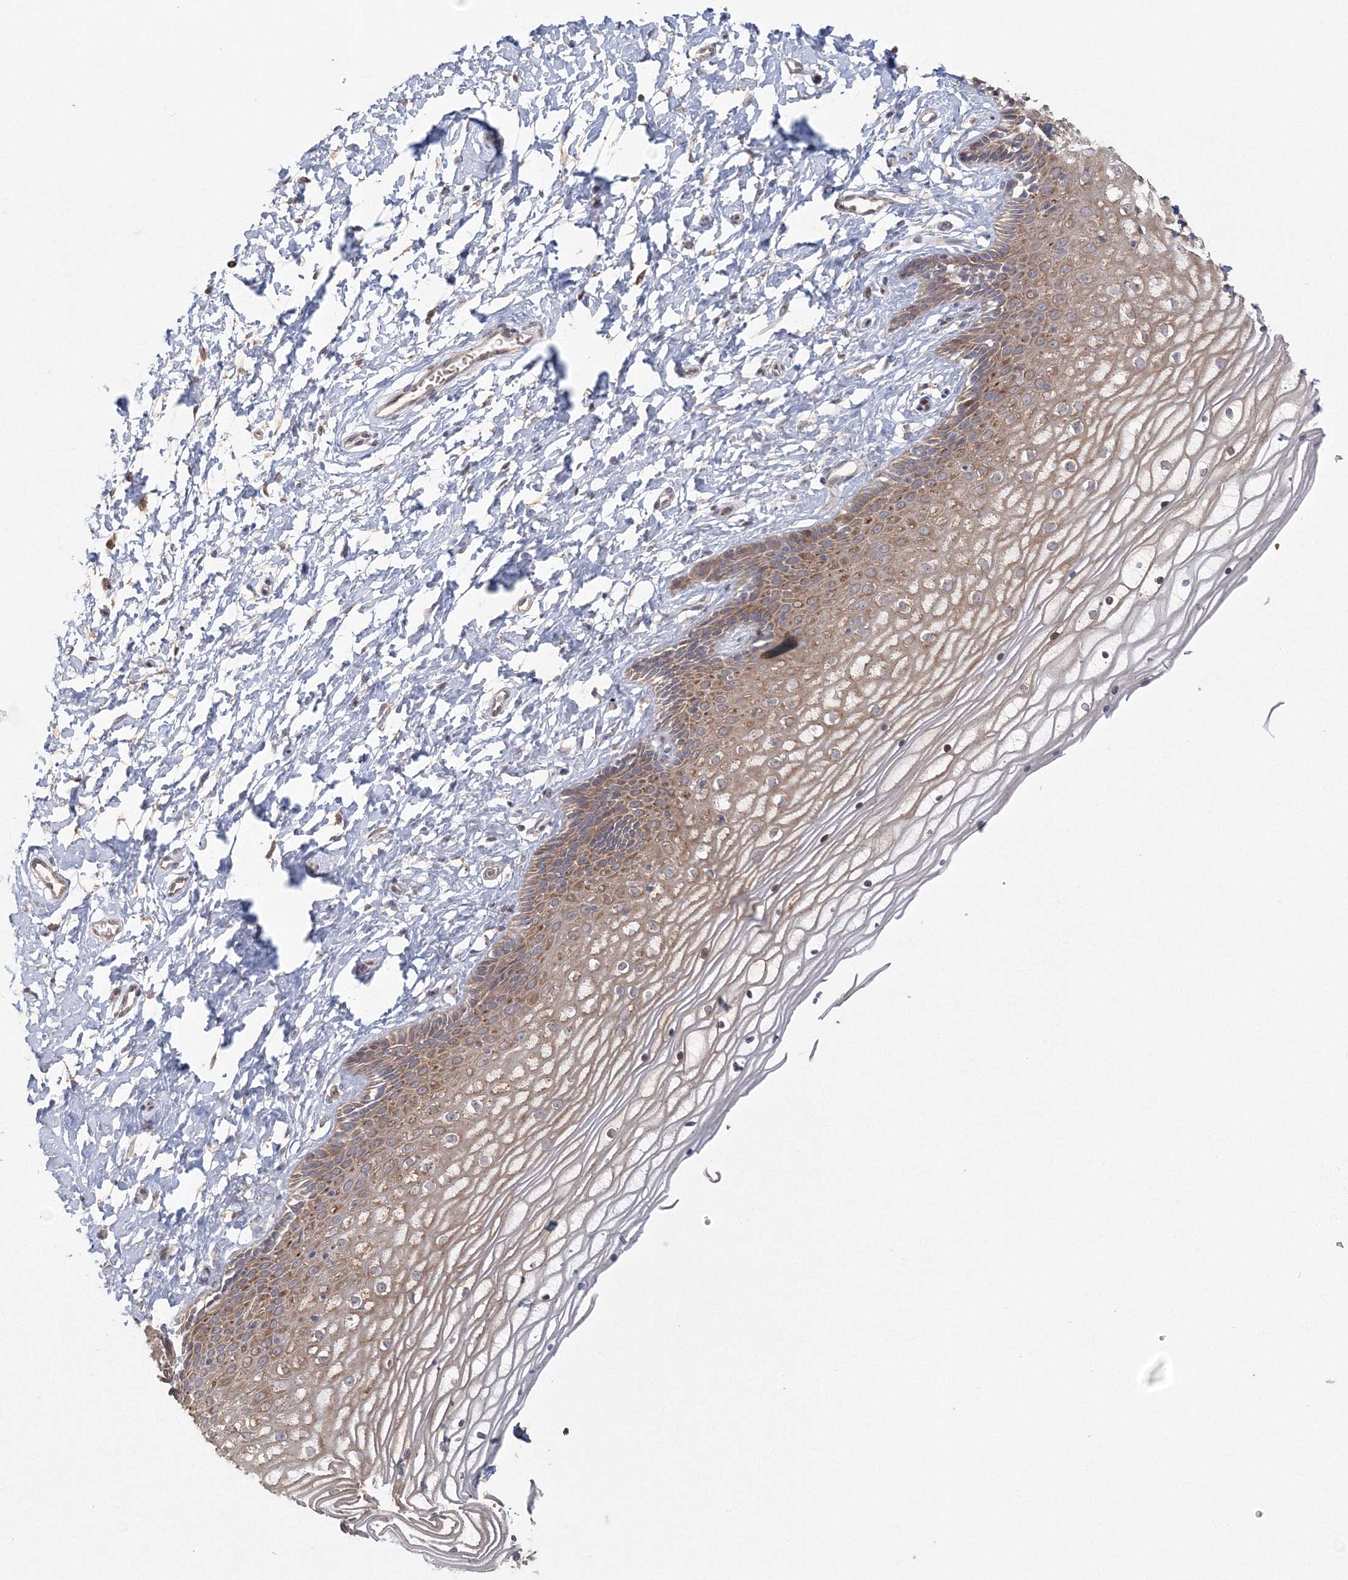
{"staining": {"intensity": "moderate", "quantity": ">75%", "location": "cytoplasmic/membranous,nuclear"}, "tissue": "vagina", "cell_type": "Squamous epithelial cells", "image_type": "normal", "snomed": [{"axis": "morphology", "description": "Normal tissue, NOS"}, {"axis": "topography", "description": "Vagina"}, {"axis": "topography", "description": "Cervix"}], "caption": "About >75% of squamous epithelial cells in normal vagina exhibit moderate cytoplasmic/membranous,nuclear protein expression as visualized by brown immunohistochemical staining.", "gene": "TACC2", "patient": {"sex": "female", "age": 40}}